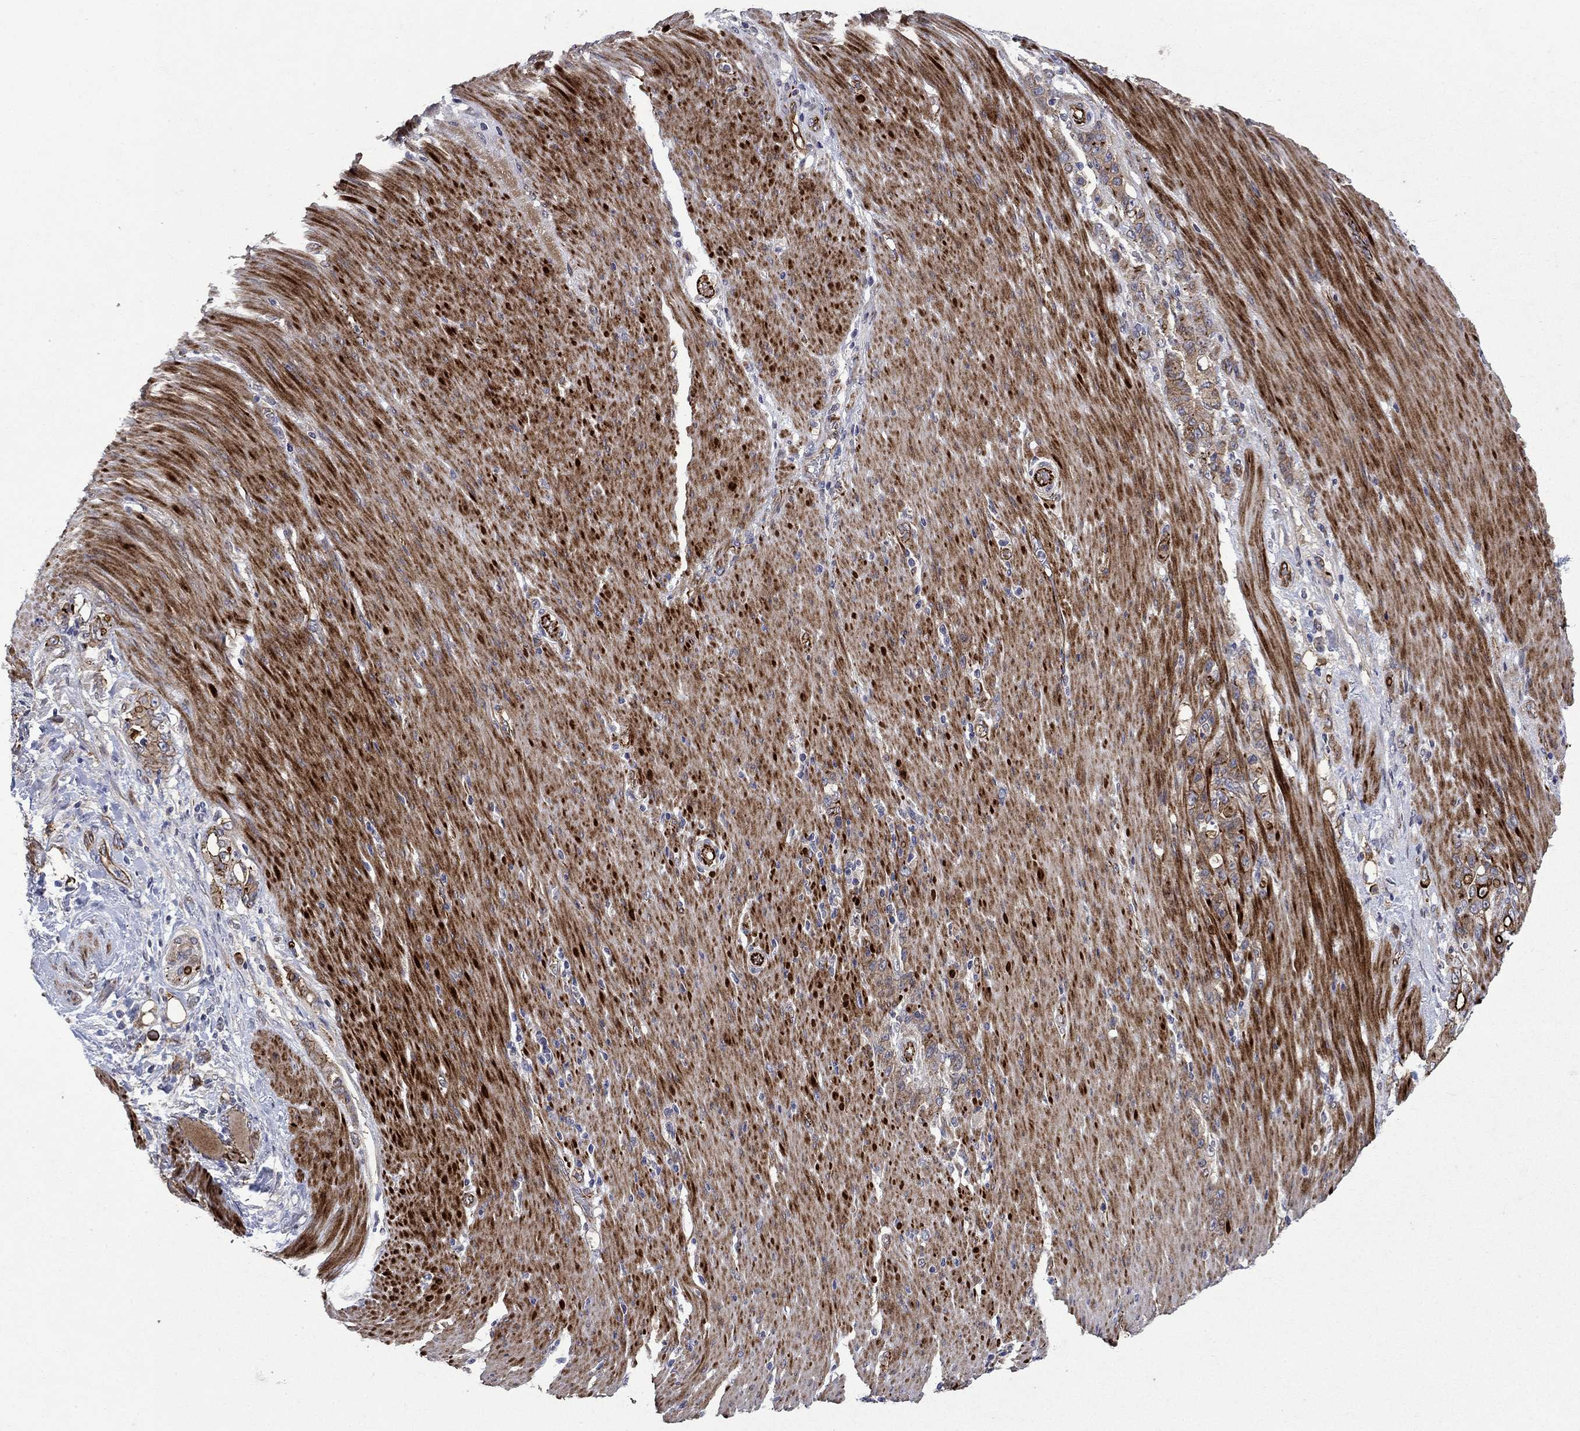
{"staining": {"intensity": "moderate", "quantity": ">75%", "location": "cytoplasmic/membranous"}, "tissue": "stomach cancer", "cell_type": "Tumor cells", "image_type": "cancer", "snomed": [{"axis": "morphology", "description": "Normal tissue, NOS"}, {"axis": "morphology", "description": "Adenocarcinoma, NOS"}, {"axis": "topography", "description": "Stomach"}], "caption": "Stomach cancer (adenocarcinoma) stained for a protein shows moderate cytoplasmic/membranous positivity in tumor cells. The staining was performed using DAB, with brown indicating positive protein expression. Nuclei are stained blue with hematoxylin.", "gene": "SLC7A1", "patient": {"sex": "female", "age": 79}}